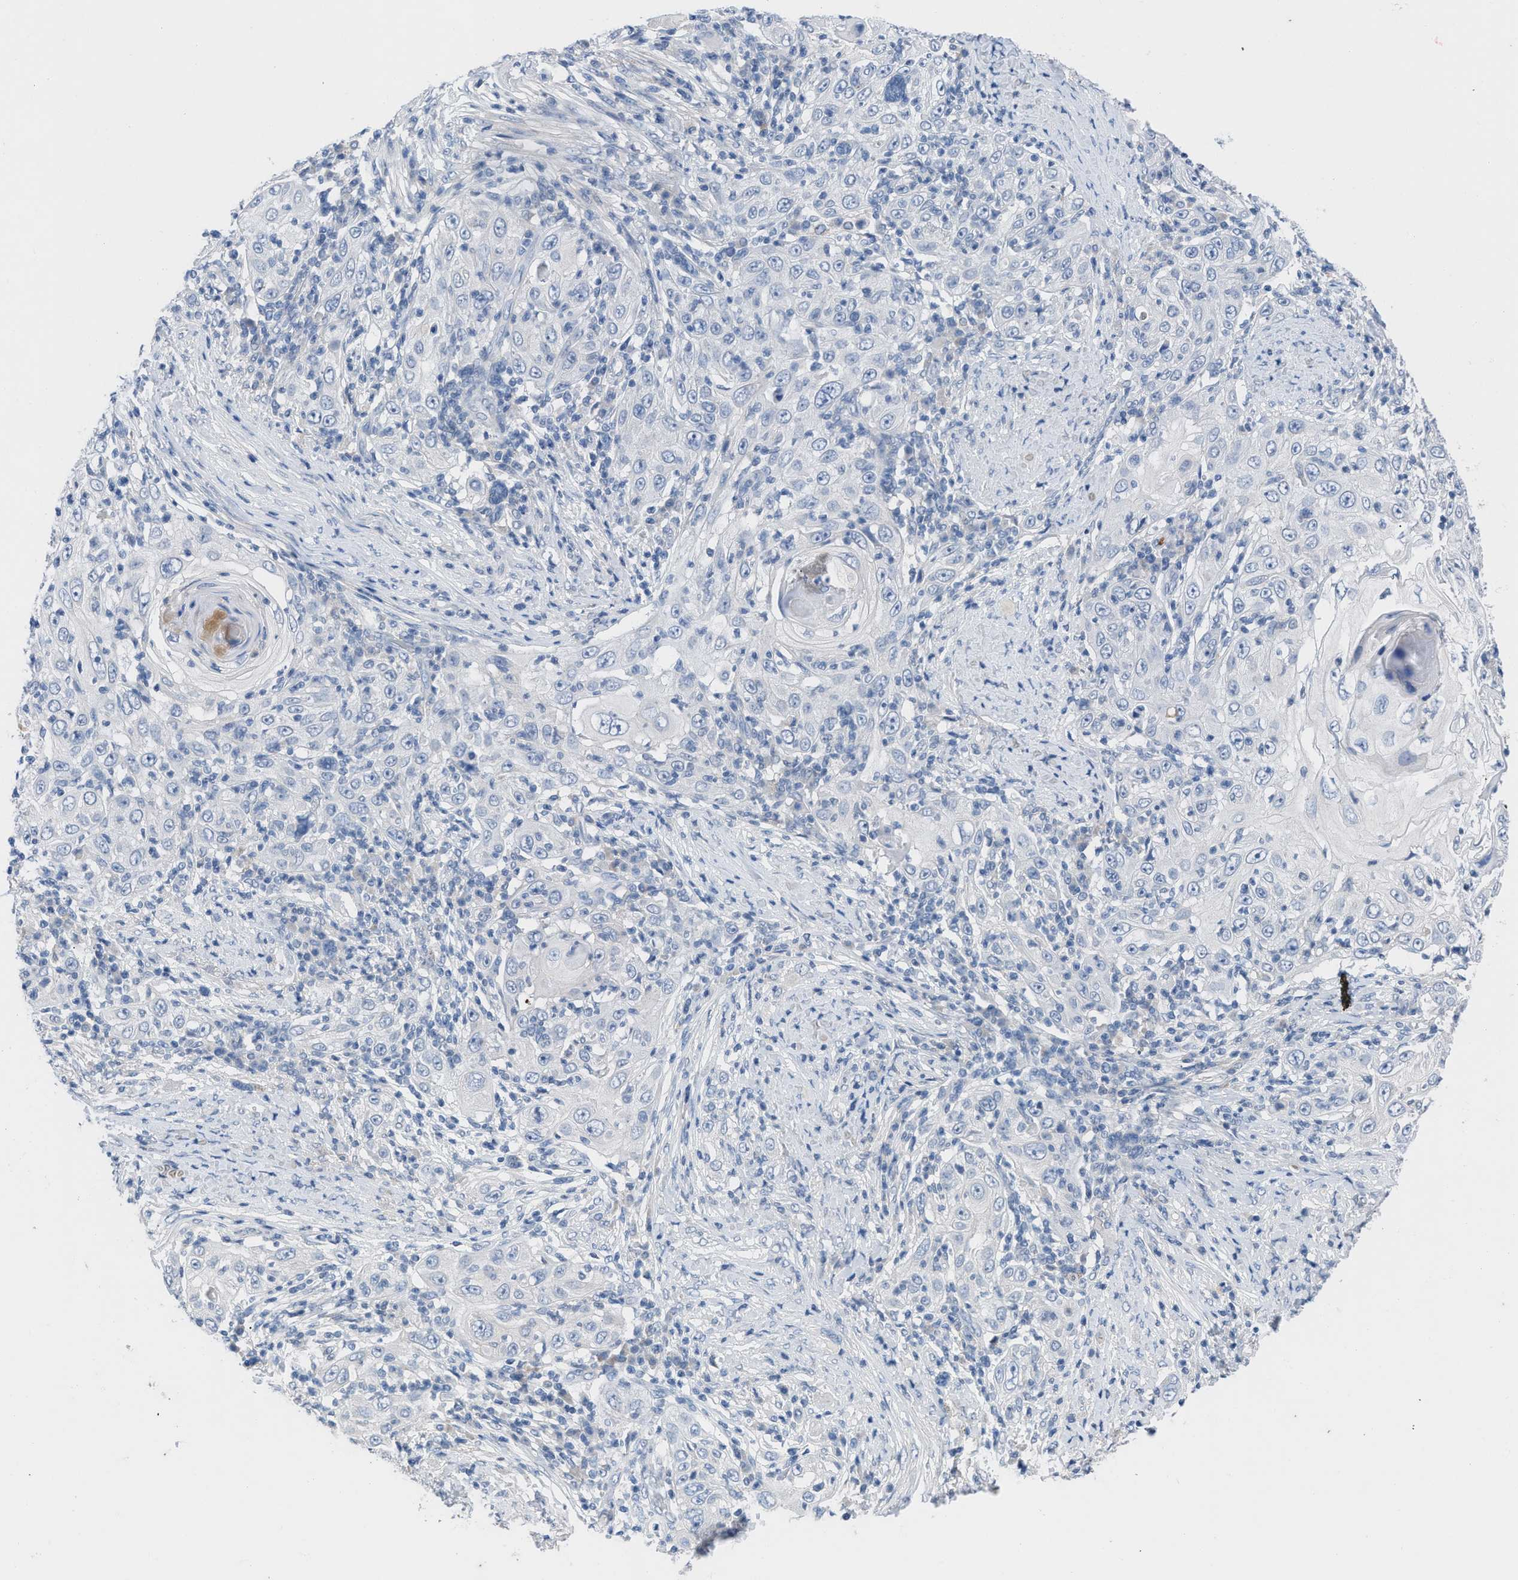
{"staining": {"intensity": "negative", "quantity": "none", "location": "none"}, "tissue": "skin cancer", "cell_type": "Tumor cells", "image_type": "cancer", "snomed": [{"axis": "morphology", "description": "Squamous cell carcinoma, NOS"}, {"axis": "topography", "description": "Skin"}], "caption": "Tumor cells show no significant protein expression in skin cancer (squamous cell carcinoma). (DAB immunohistochemistry with hematoxylin counter stain).", "gene": "HPX", "patient": {"sex": "female", "age": 88}}